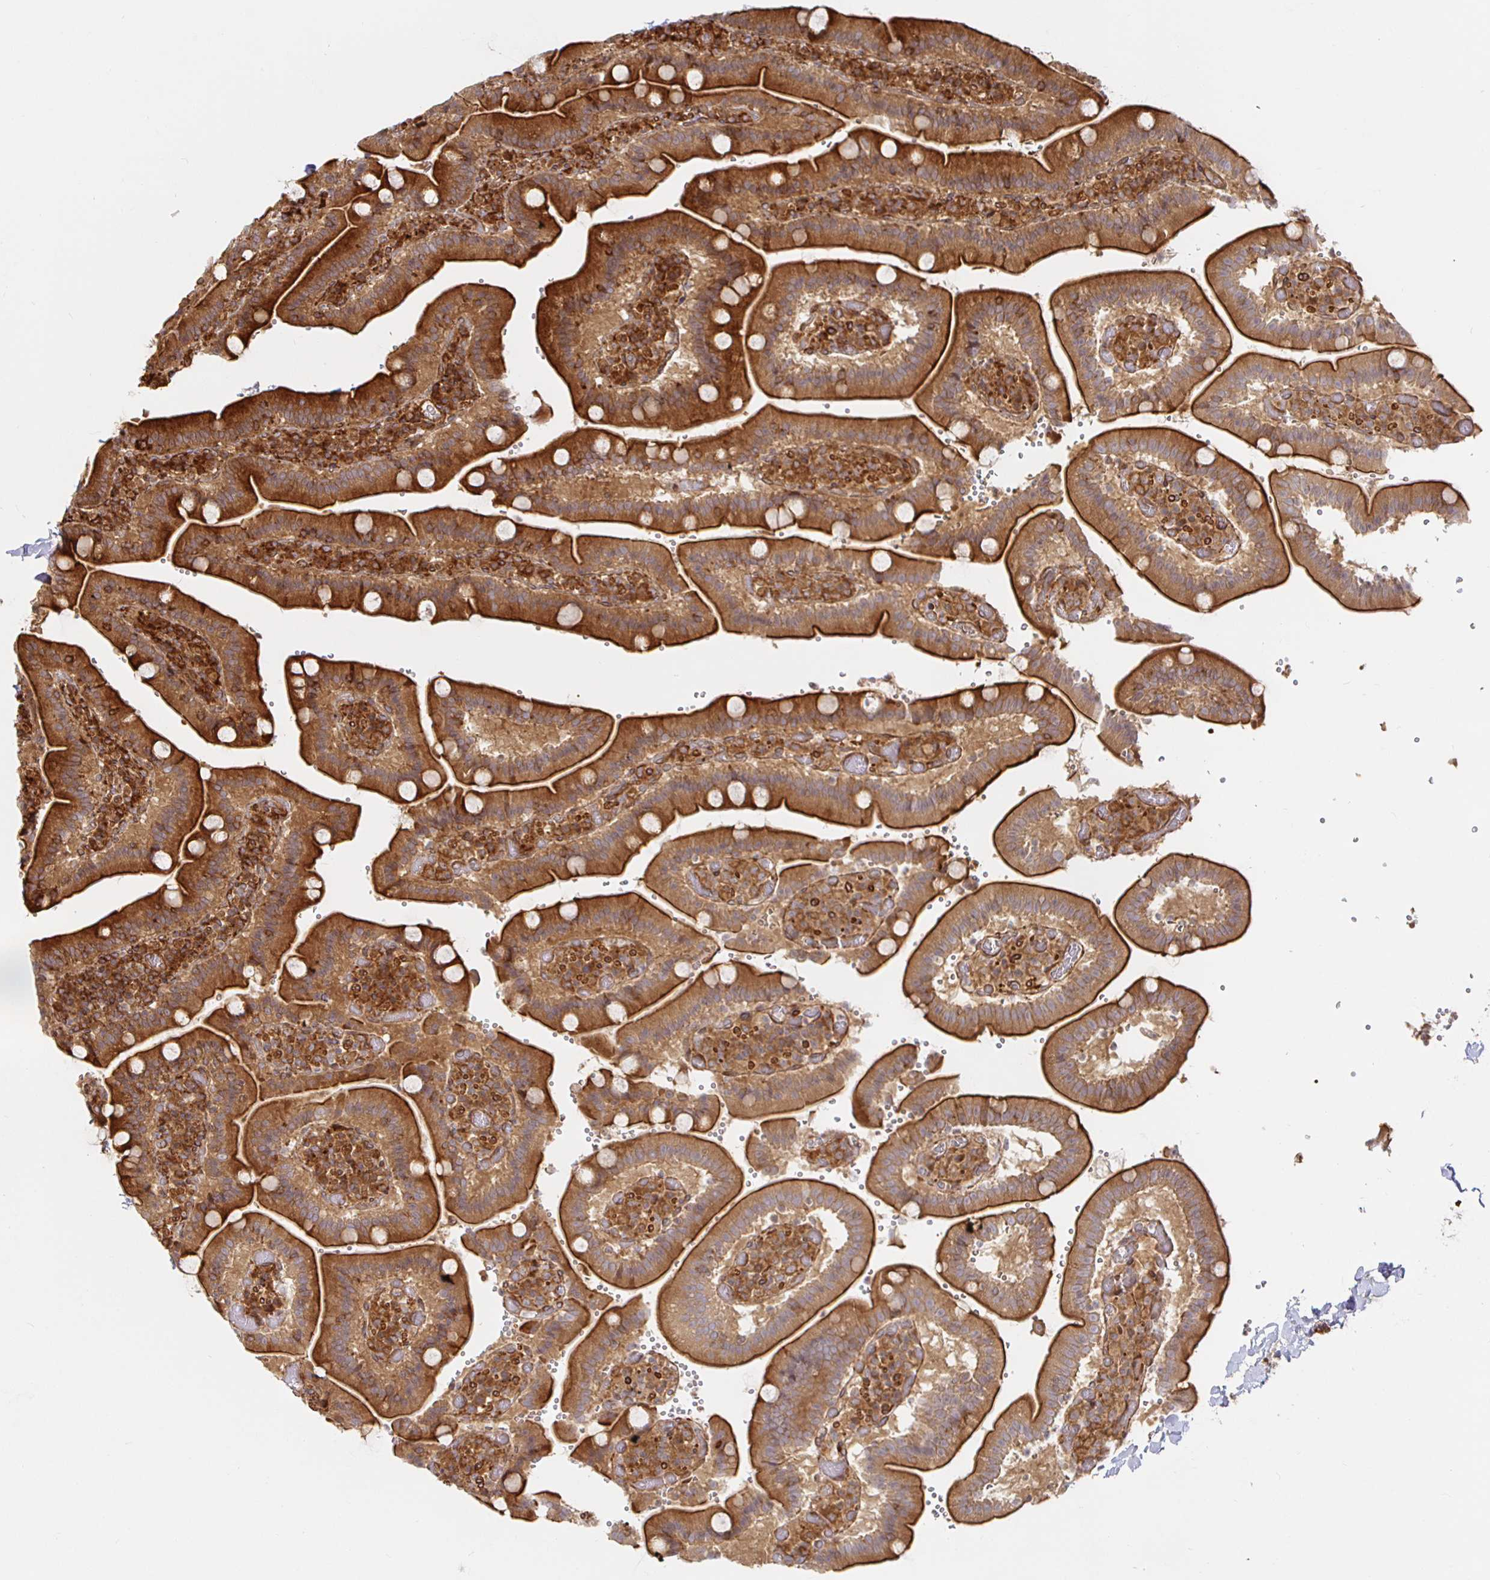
{"staining": {"intensity": "strong", "quantity": ">75%", "location": "cytoplasmic/membranous"}, "tissue": "duodenum", "cell_type": "Glandular cells", "image_type": "normal", "snomed": [{"axis": "morphology", "description": "Normal tissue, NOS"}, {"axis": "topography", "description": "Duodenum"}], "caption": "Strong cytoplasmic/membranous expression for a protein is seen in about >75% of glandular cells of benign duodenum using immunohistochemistry.", "gene": "STRAP", "patient": {"sex": "female", "age": 62}}